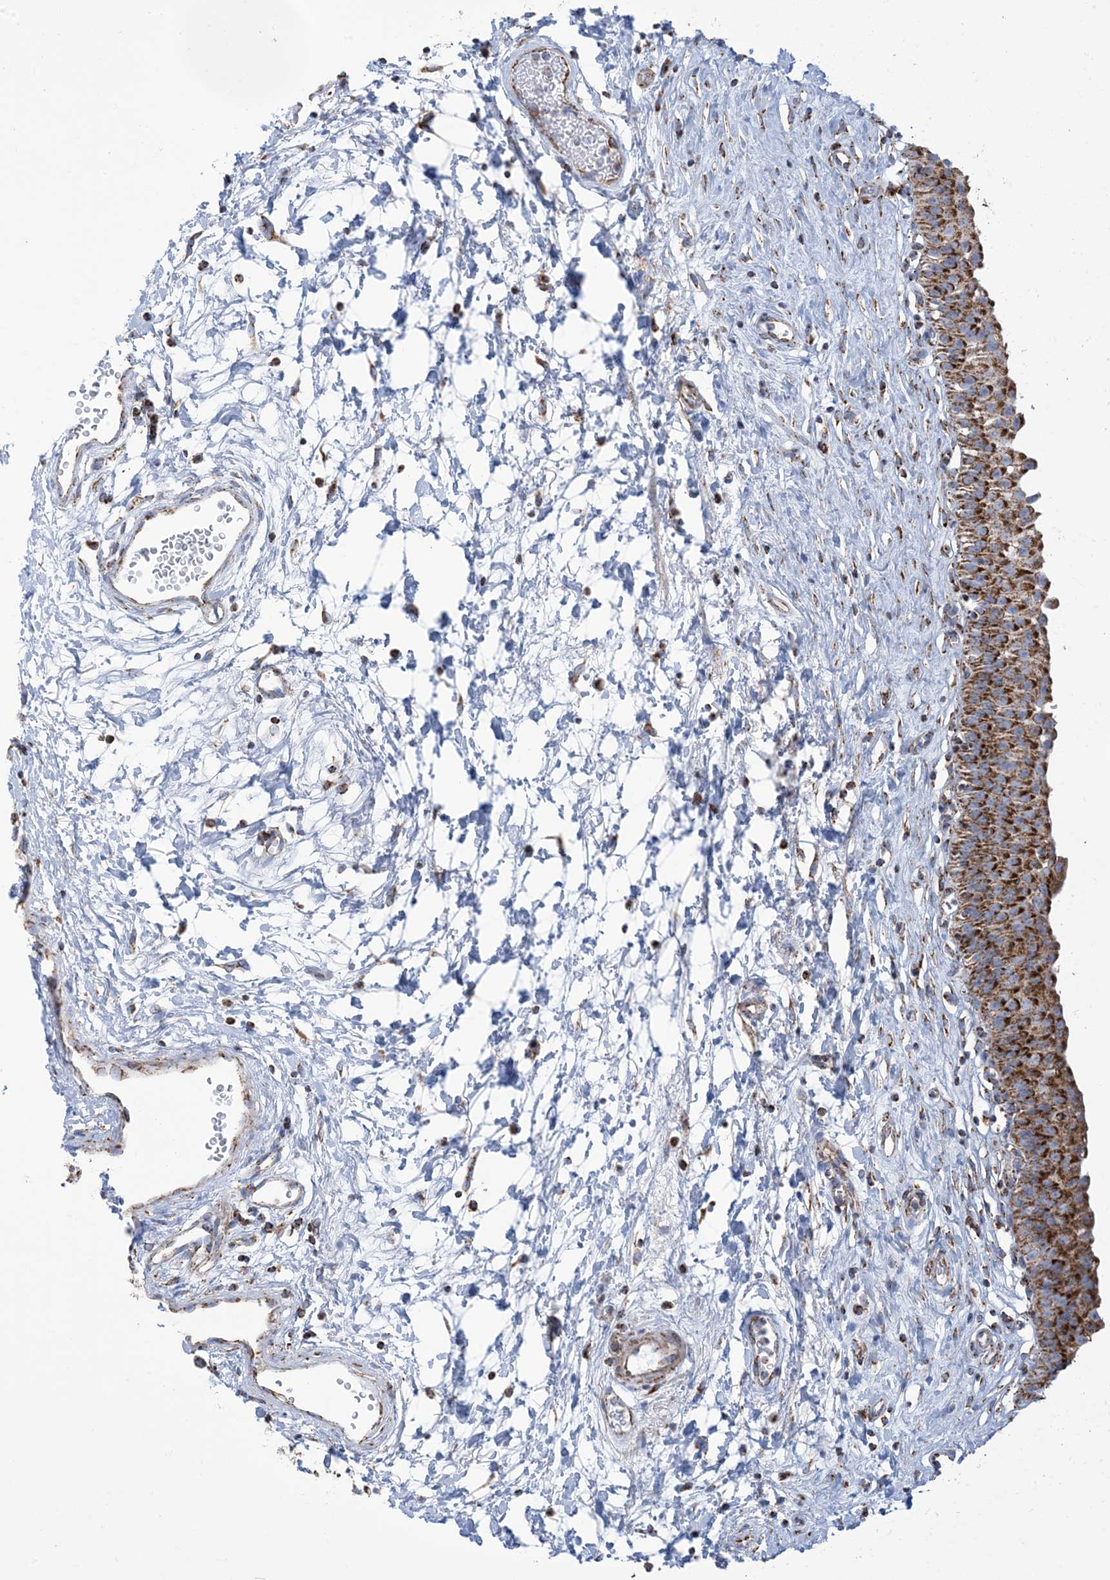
{"staining": {"intensity": "strong", "quantity": ">75%", "location": "cytoplasmic/membranous"}, "tissue": "urinary bladder", "cell_type": "Urothelial cells", "image_type": "normal", "snomed": [{"axis": "morphology", "description": "Normal tissue, NOS"}, {"axis": "topography", "description": "Urinary bladder"}], "caption": "Protein analysis of unremarkable urinary bladder displays strong cytoplasmic/membranous positivity in approximately >75% of urothelial cells.", "gene": "SAMM50", "patient": {"sex": "male", "age": 51}}